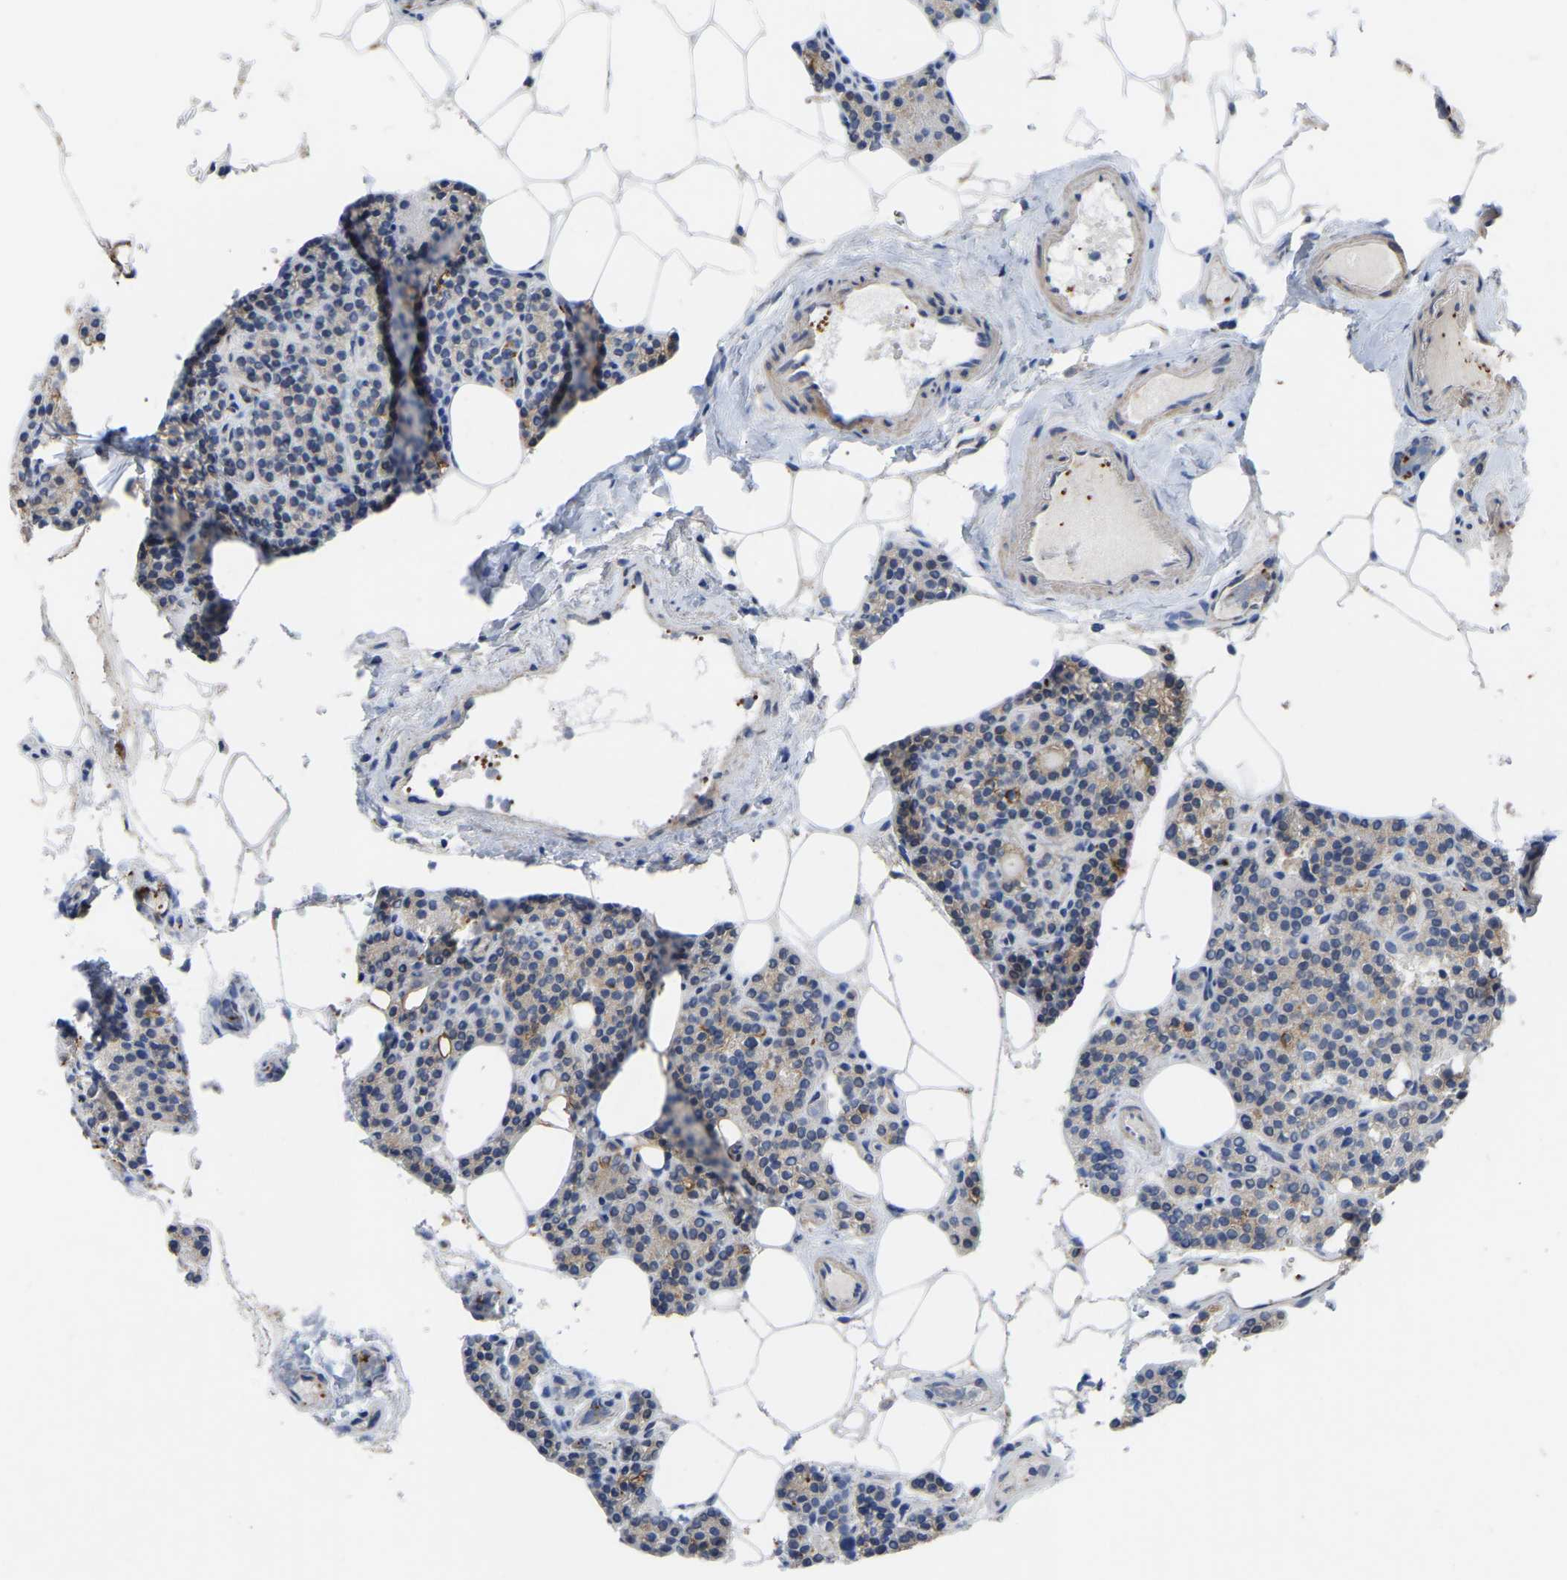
{"staining": {"intensity": "moderate", "quantity": "25%-75%", "location": "cytoplasmic/membranous,nuclear"}, "tissue": "parathyroid gland", "cell_type": "Glandular cells", "image_type": "normal", "snomed": [{"axis": "morphology", "description": "Normal tissue, NOS"}, {"axis": "morphology", "description": "Adenoma, NOS"}, {"axis": "topography", "description": "Parathyroid gland"}], "caption": "Parathyroid gland stained with DAB (3,3'-diaminobenzidine) immunohistochemistry reveals medium levels of moderate cytoplasmic/membranous,nuclear positivity in about 25%-75% of glandular cells. The staining was performed using DAB (3,3'-diaminobenzidine) to visualize the protein expression in brown, while the nuclei were stained in blue with hematoxylin (Magnification: 20x).", "gene": "ZNF449", "patient": {"sex": "female", "age": 70}}